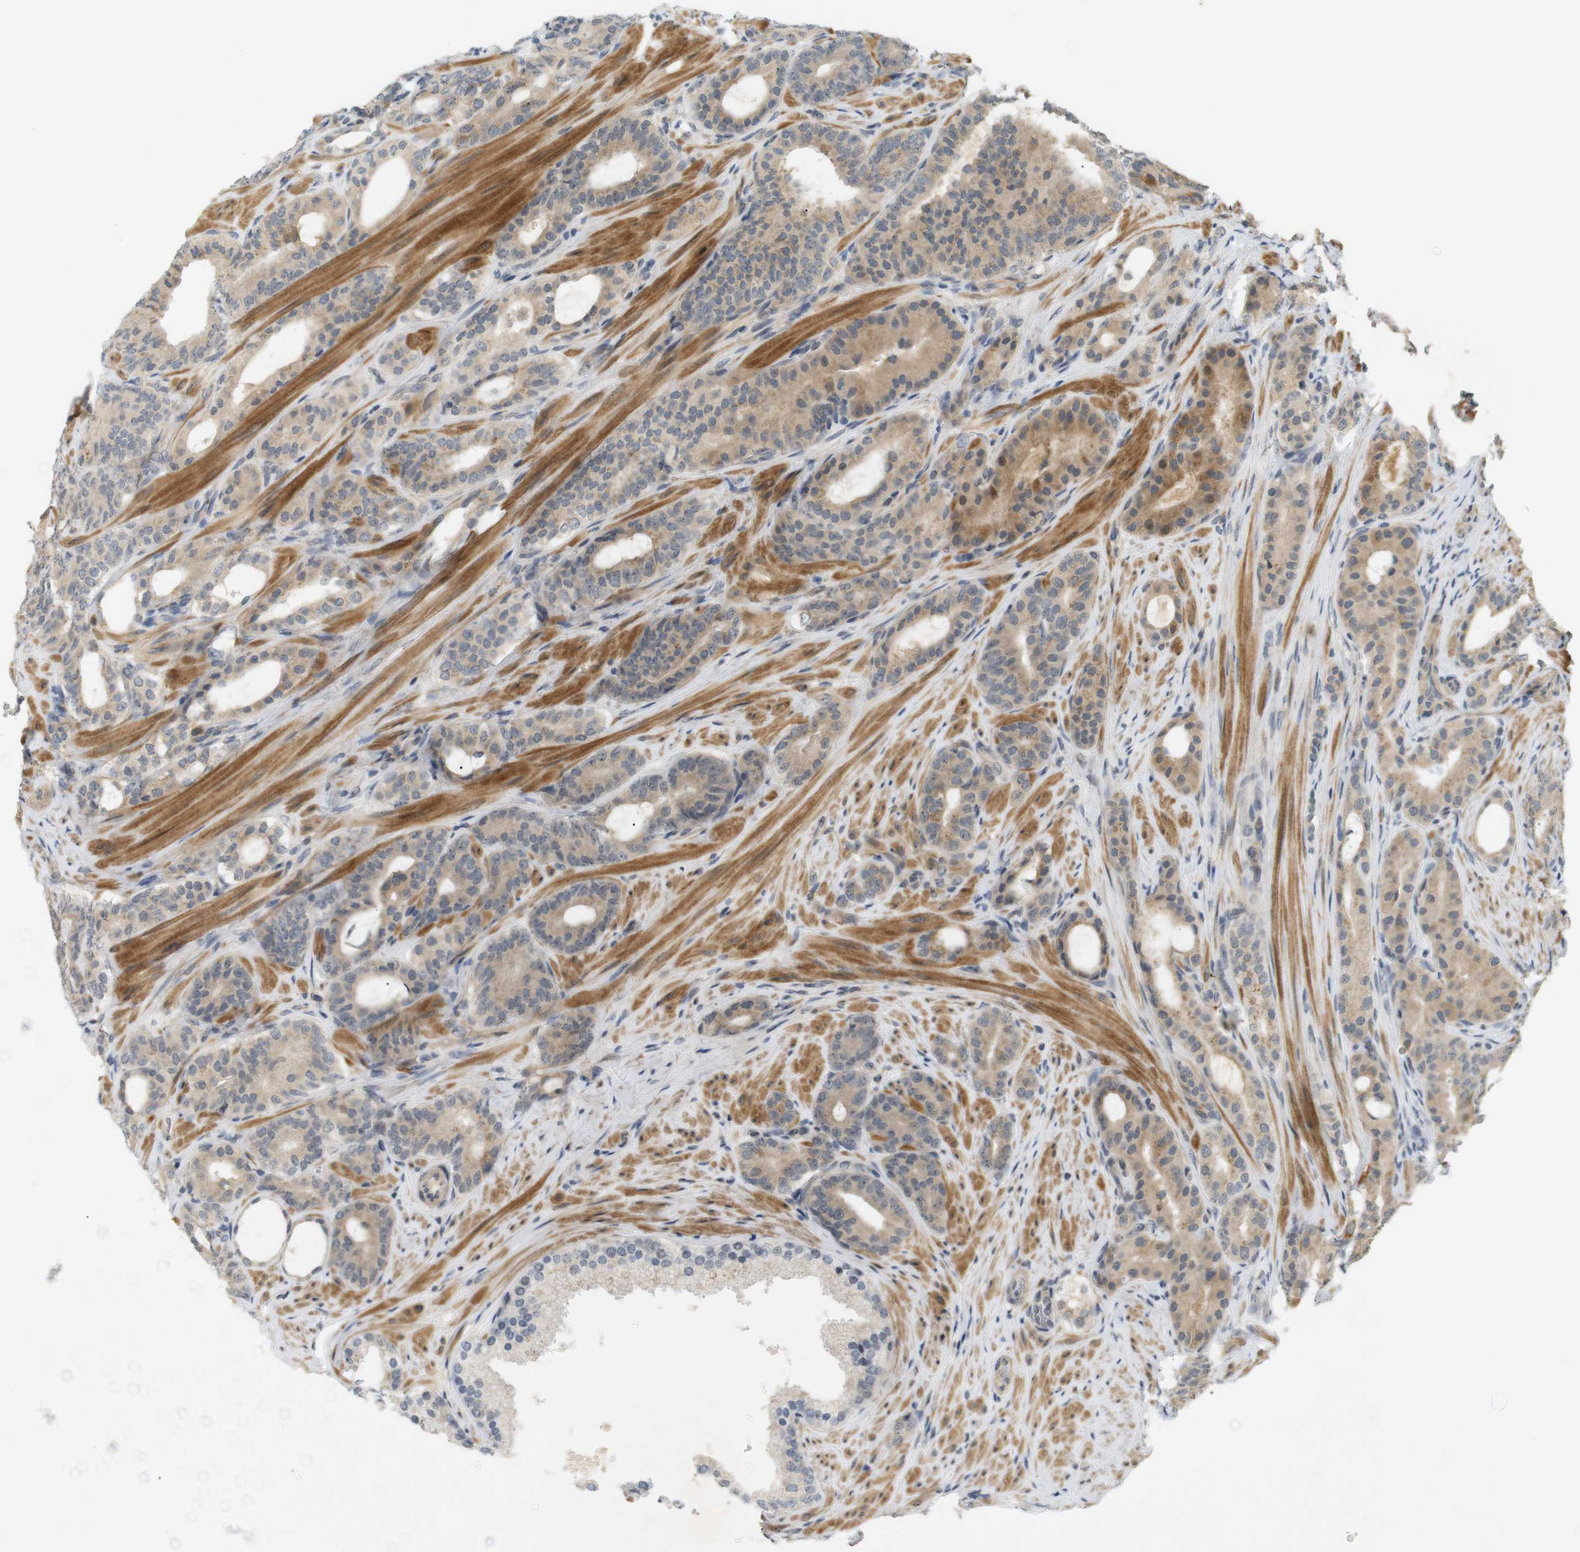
{"staining": {"intensity": "weak", "quantity": ">75%", "location": "cytoplasmic/membranous"}, "tissue": "prostate cancer", "cell_type": "Tumor cells", "image_type": "cancer", "snomed": [{"axis": "morphology", "description": "Adenocarcinoma, Low grade"}, {"axis": "topography", "description": "Prostate"}], "caption": "Immunohistochemical staining of prostate cancer exhibits low levels of weak cytoplasmic/membranous expression in approximately >75% of tumor cells.", "gene": "SOCS6", "patient": {"sex": "male", "age": 63}}